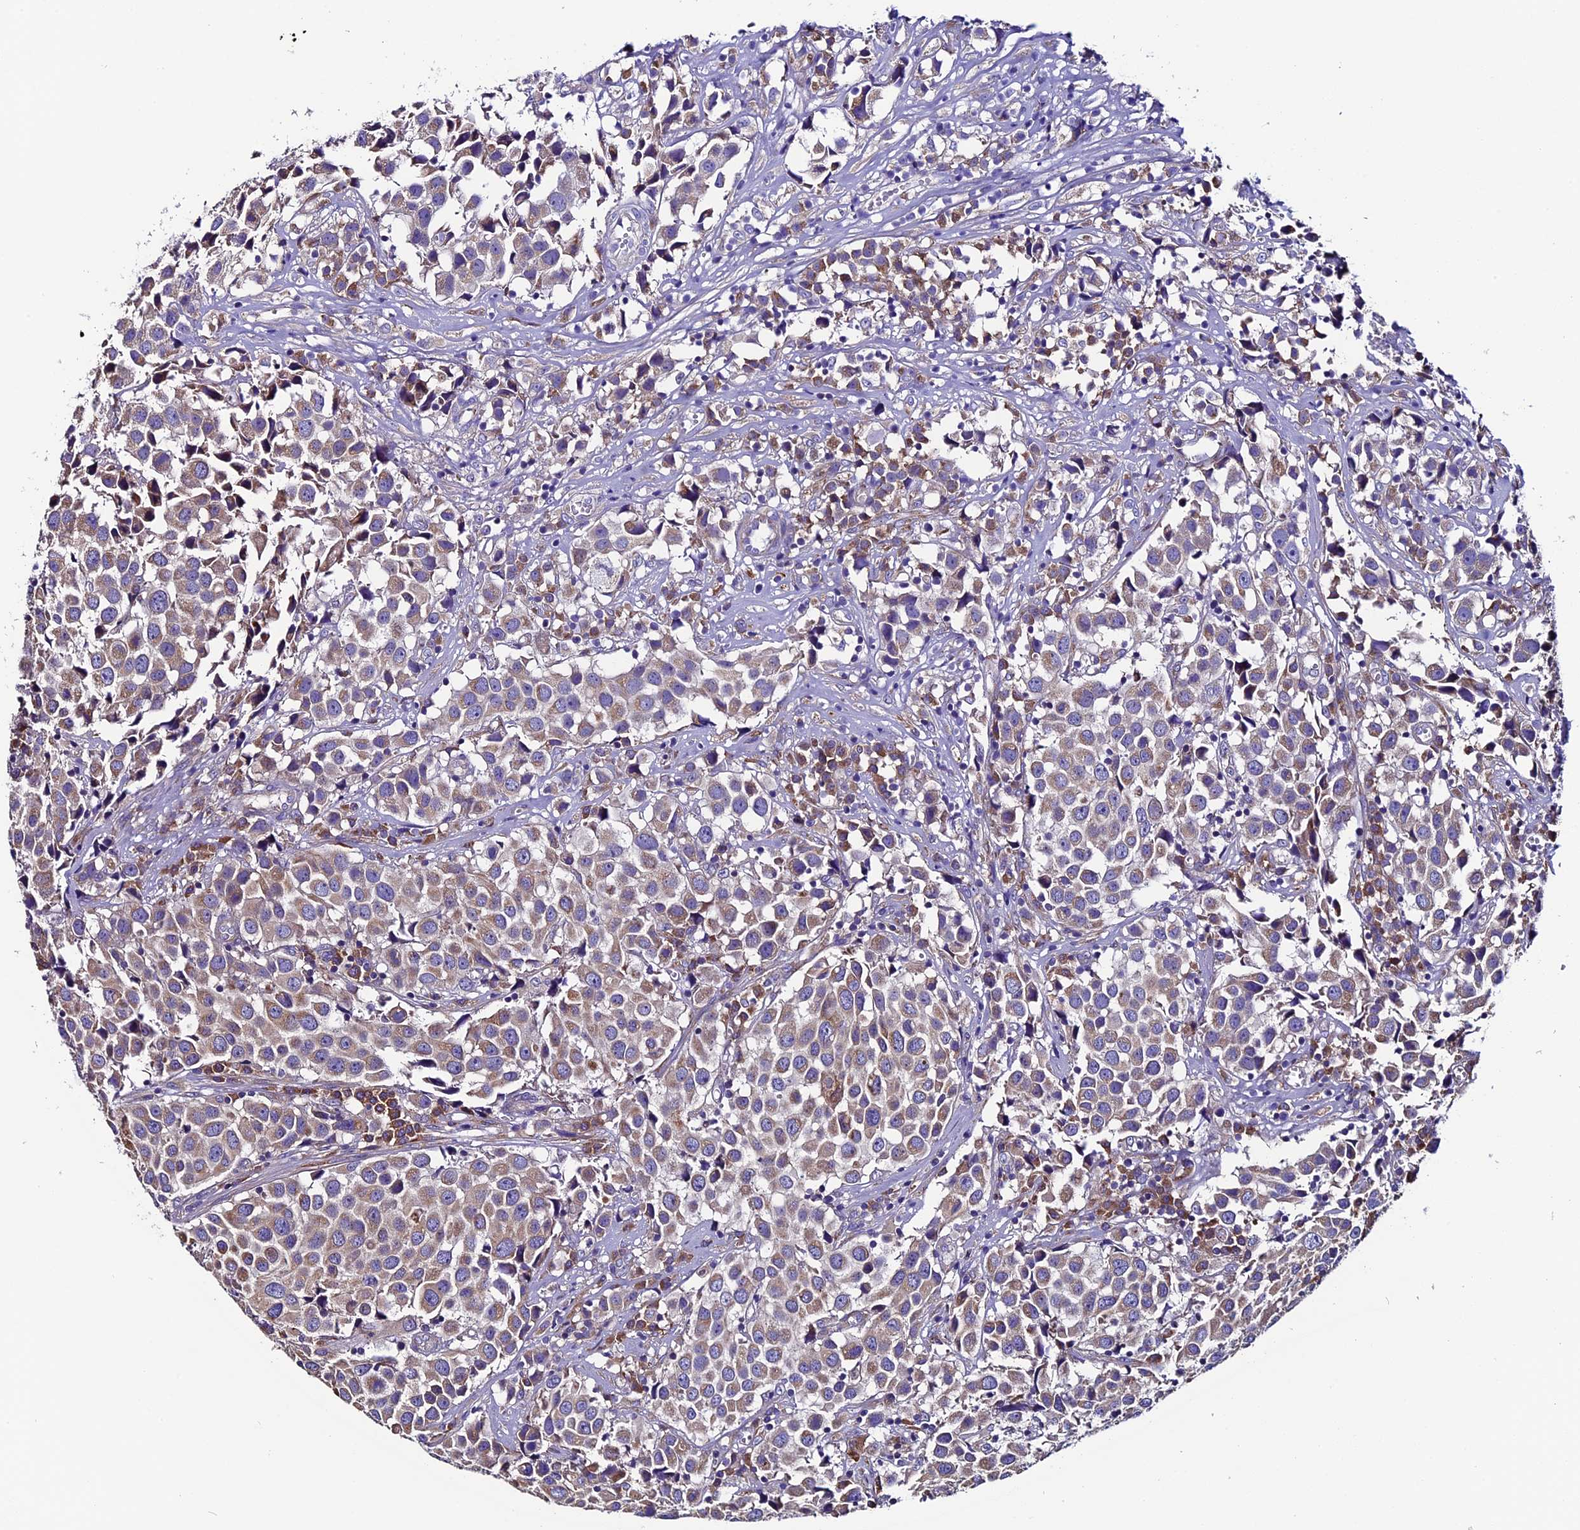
{"staining": {"intensity": "moderate", "quantity": "25%-75%", "location": "cytoplasmic/membranous"}, "tissue": "urothelial cancer", "cell_type": "Tumor cells", "image_type": "cancer", "snomed": [{"axis": "morphology", "description": "Urothelial carcinoma, High grade"}, {"axis": "topography", "description": "Urinary bladder"}], "caption": "A medium amount of moderate cytoplasmic/membranous expression is appreciated in approximately 25%-75% of tumor cells in urothelial cancer tissue. The protein of interest is shown in brown color, while the nuclei are stained blue.", "gene": "COMTD1", "patient": {"sex": "female", "age": 75}}